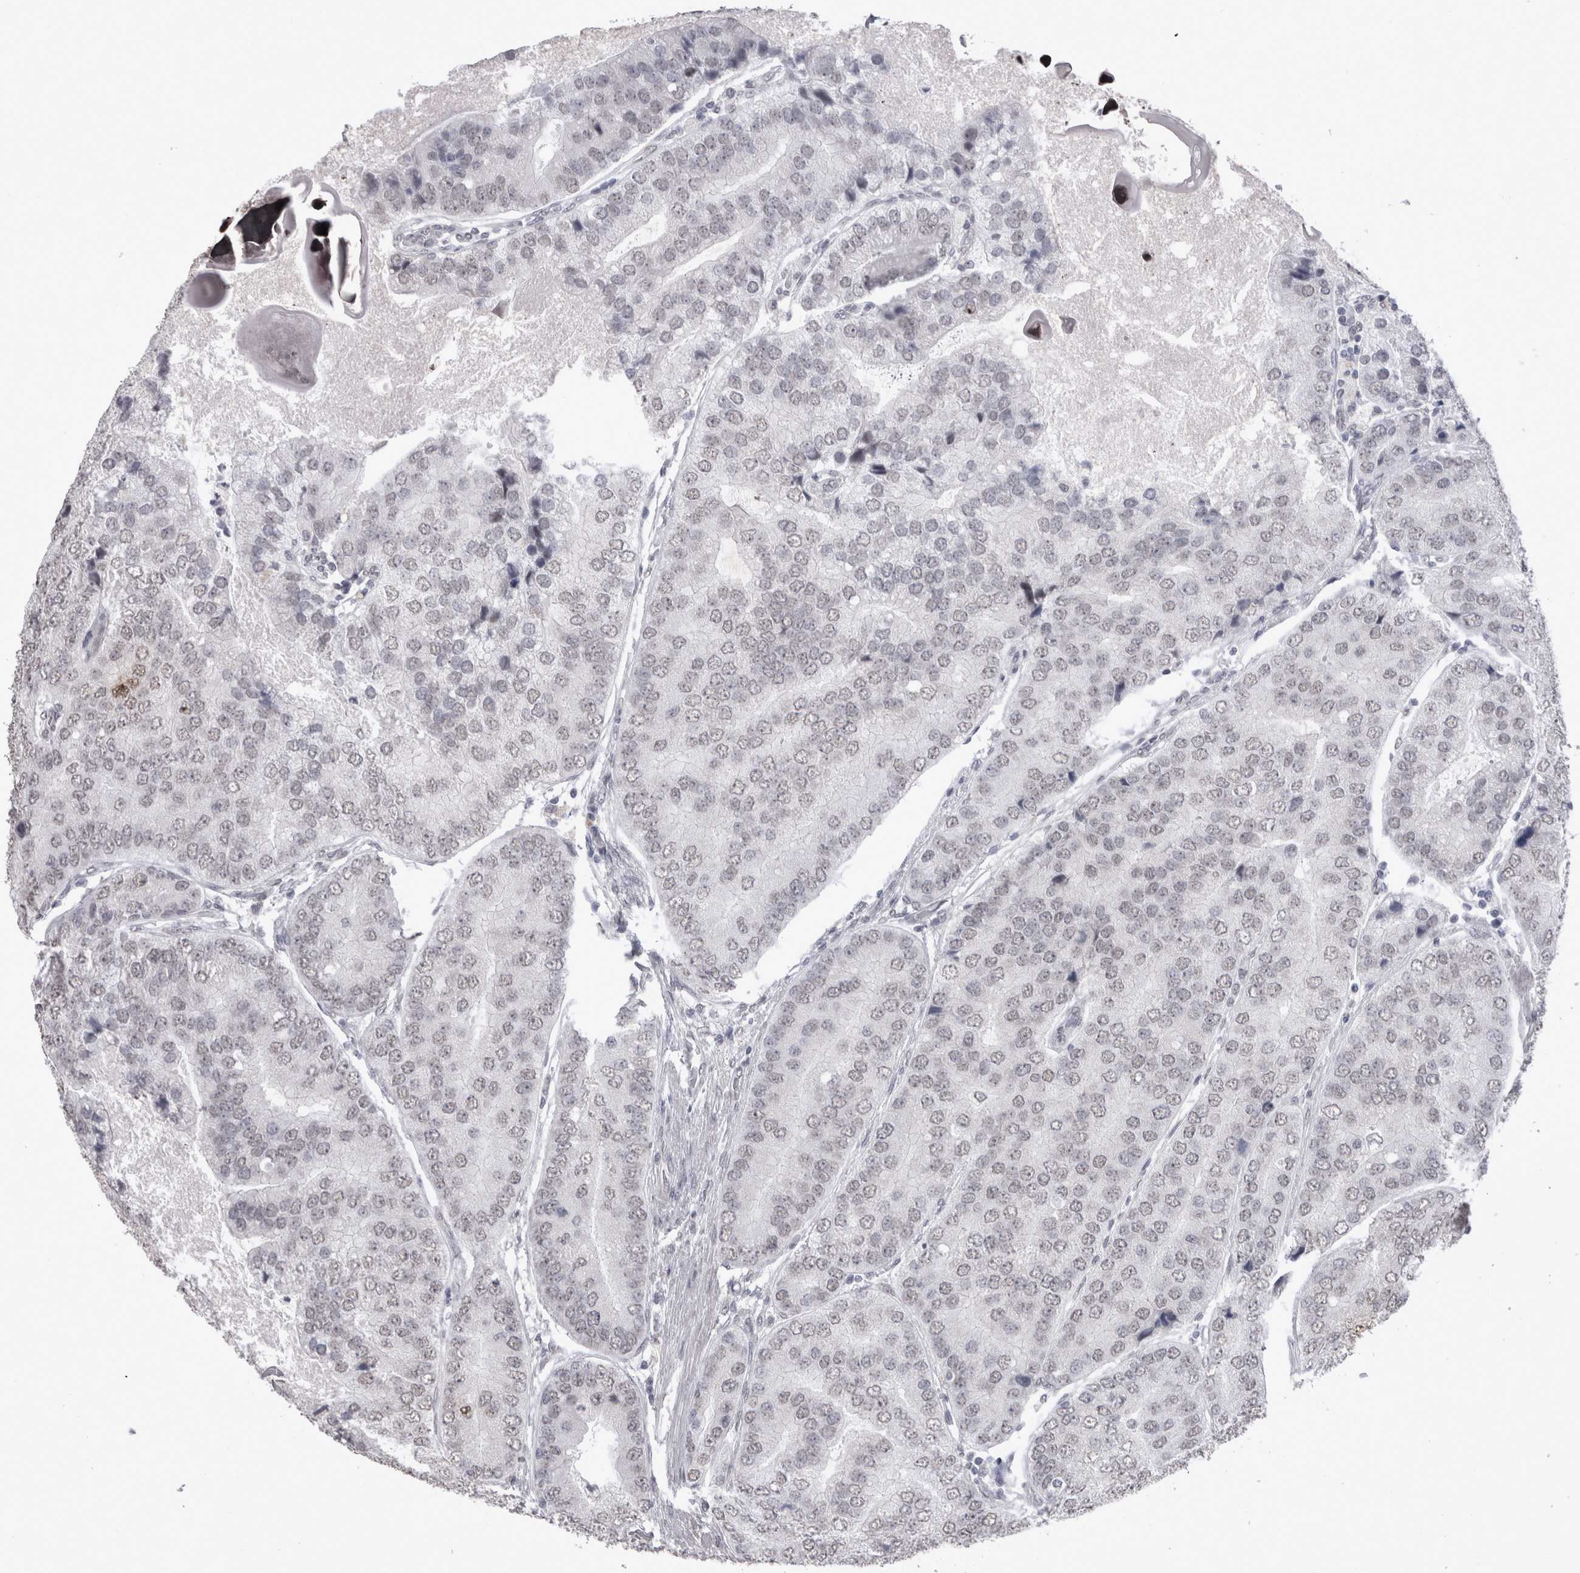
{"staining": {"intensity": "negative", "quantity": "none", "location": "none"}, "tissue": "prostate cancer", "cell_type": "Tumor cells", "image_type": "cancer", "snomed": [{"axis": "morphology", "description": "Adenocarcinoma, High grade"}, {"axis": "topography", "description": "Prostate"}], "caption": "High power microscopy histopathology image of an immunohistochemistry photomicrograph of prostate high-grade adenocarcinoma, revealing no significant positivity in tumor cells.", "gene": "DDX4", "patient": {"sex": "male", "age": 70}}